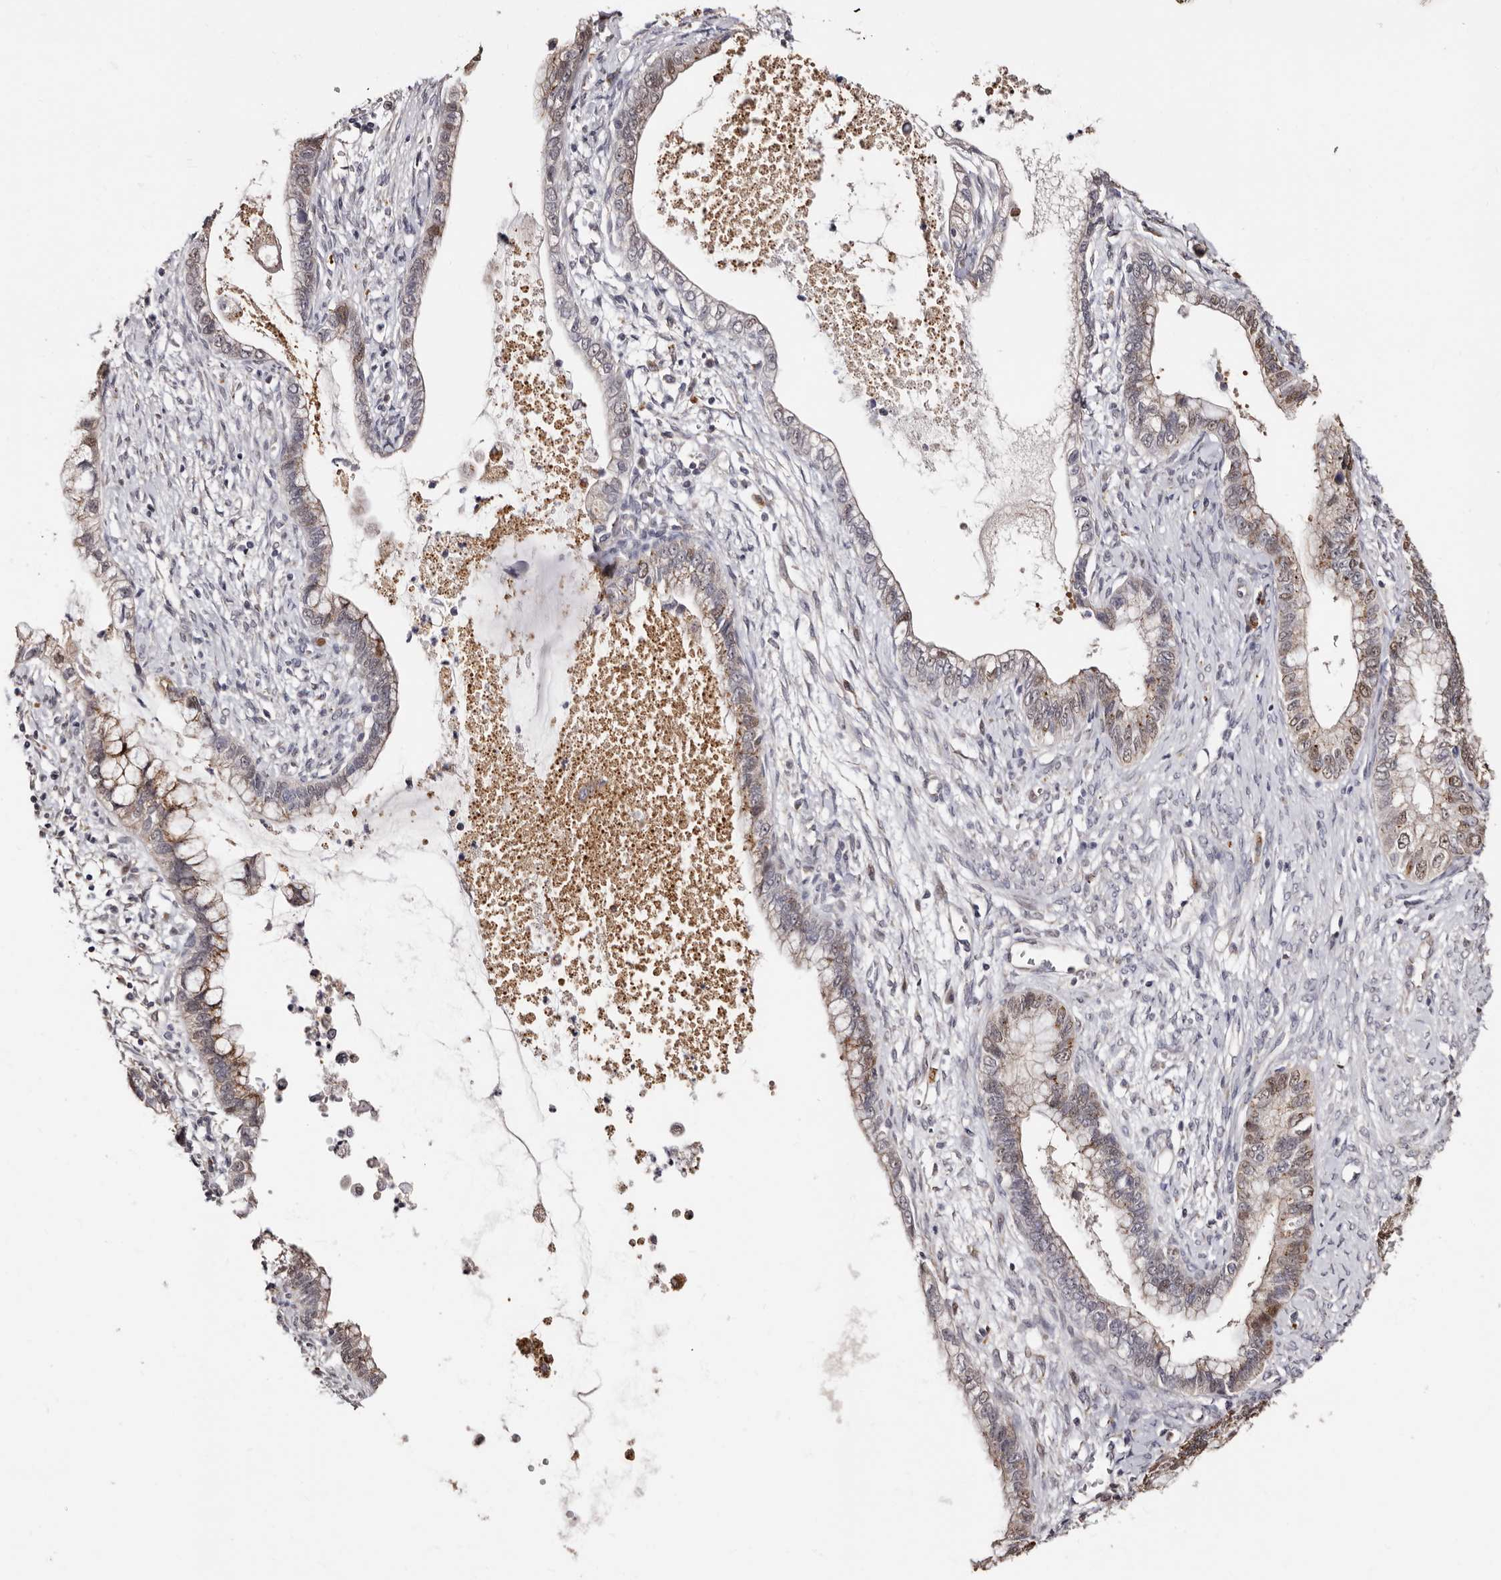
{"staining": {"intensity": "moderate", "quantity": "25%-75%", "location": "cytoplasmic/membranous"}, "tissue": "cervical cancer", "cell_type": "Tumor cells", "image_type": "cancer", "snomed": [{"axis": "morphology", "description": "Adenocarcinoma, NOS"}, {"axis": "topography", "description": "Cervix"}], "caption": "IHC photomicrograph of neoplastic tissue: cervical adenocarcinoma stained using immunohistochemistry (IHC) exhibits medium levels of moderate protein expression localized specifically in the cytoplasmic/membranous of tumor cells, appearing as a cytoplasmic/membranous brown color.", "gene": "PTAFR", "patient": {"sex": "female", "age": 44}}